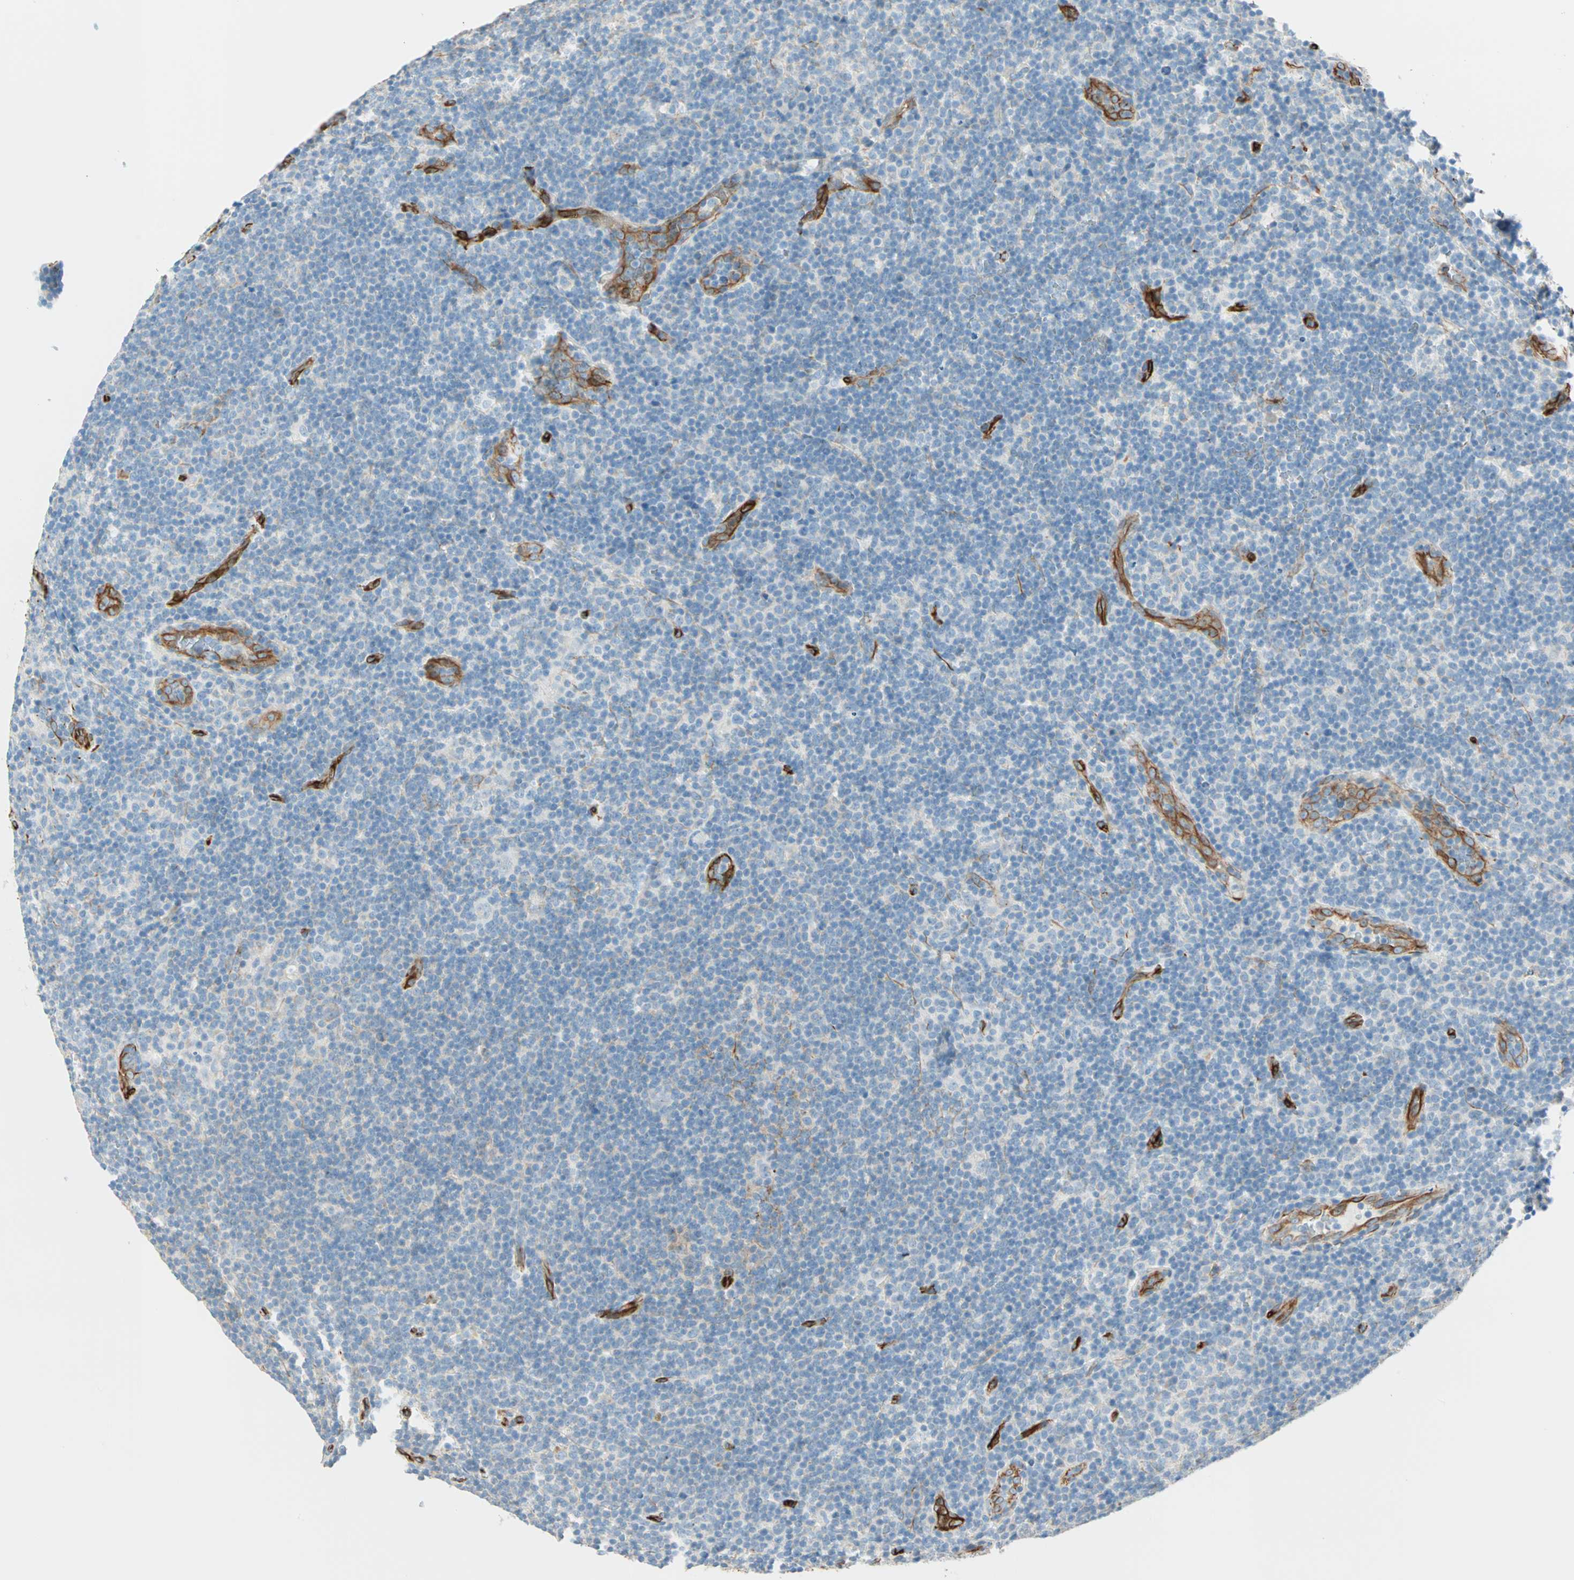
{"staining": {"intensity": "negative", "quantity": "none", "location": "none"}, "tissue": "lymphoma", "cell_type": "Tumor cells", "image_type": "cancer", "snomed": [{"axis": "morphology", "description": "Hodgkin's disease, NOS"}, {"axis": "topography", "description": "Lymph node"}], "caption": "The immunohistochemistry micrograph has no significant staining in tumor cells of lymphoma tissue.", "gene": "NES", "patient": {"sex": "female", "age": 57}}